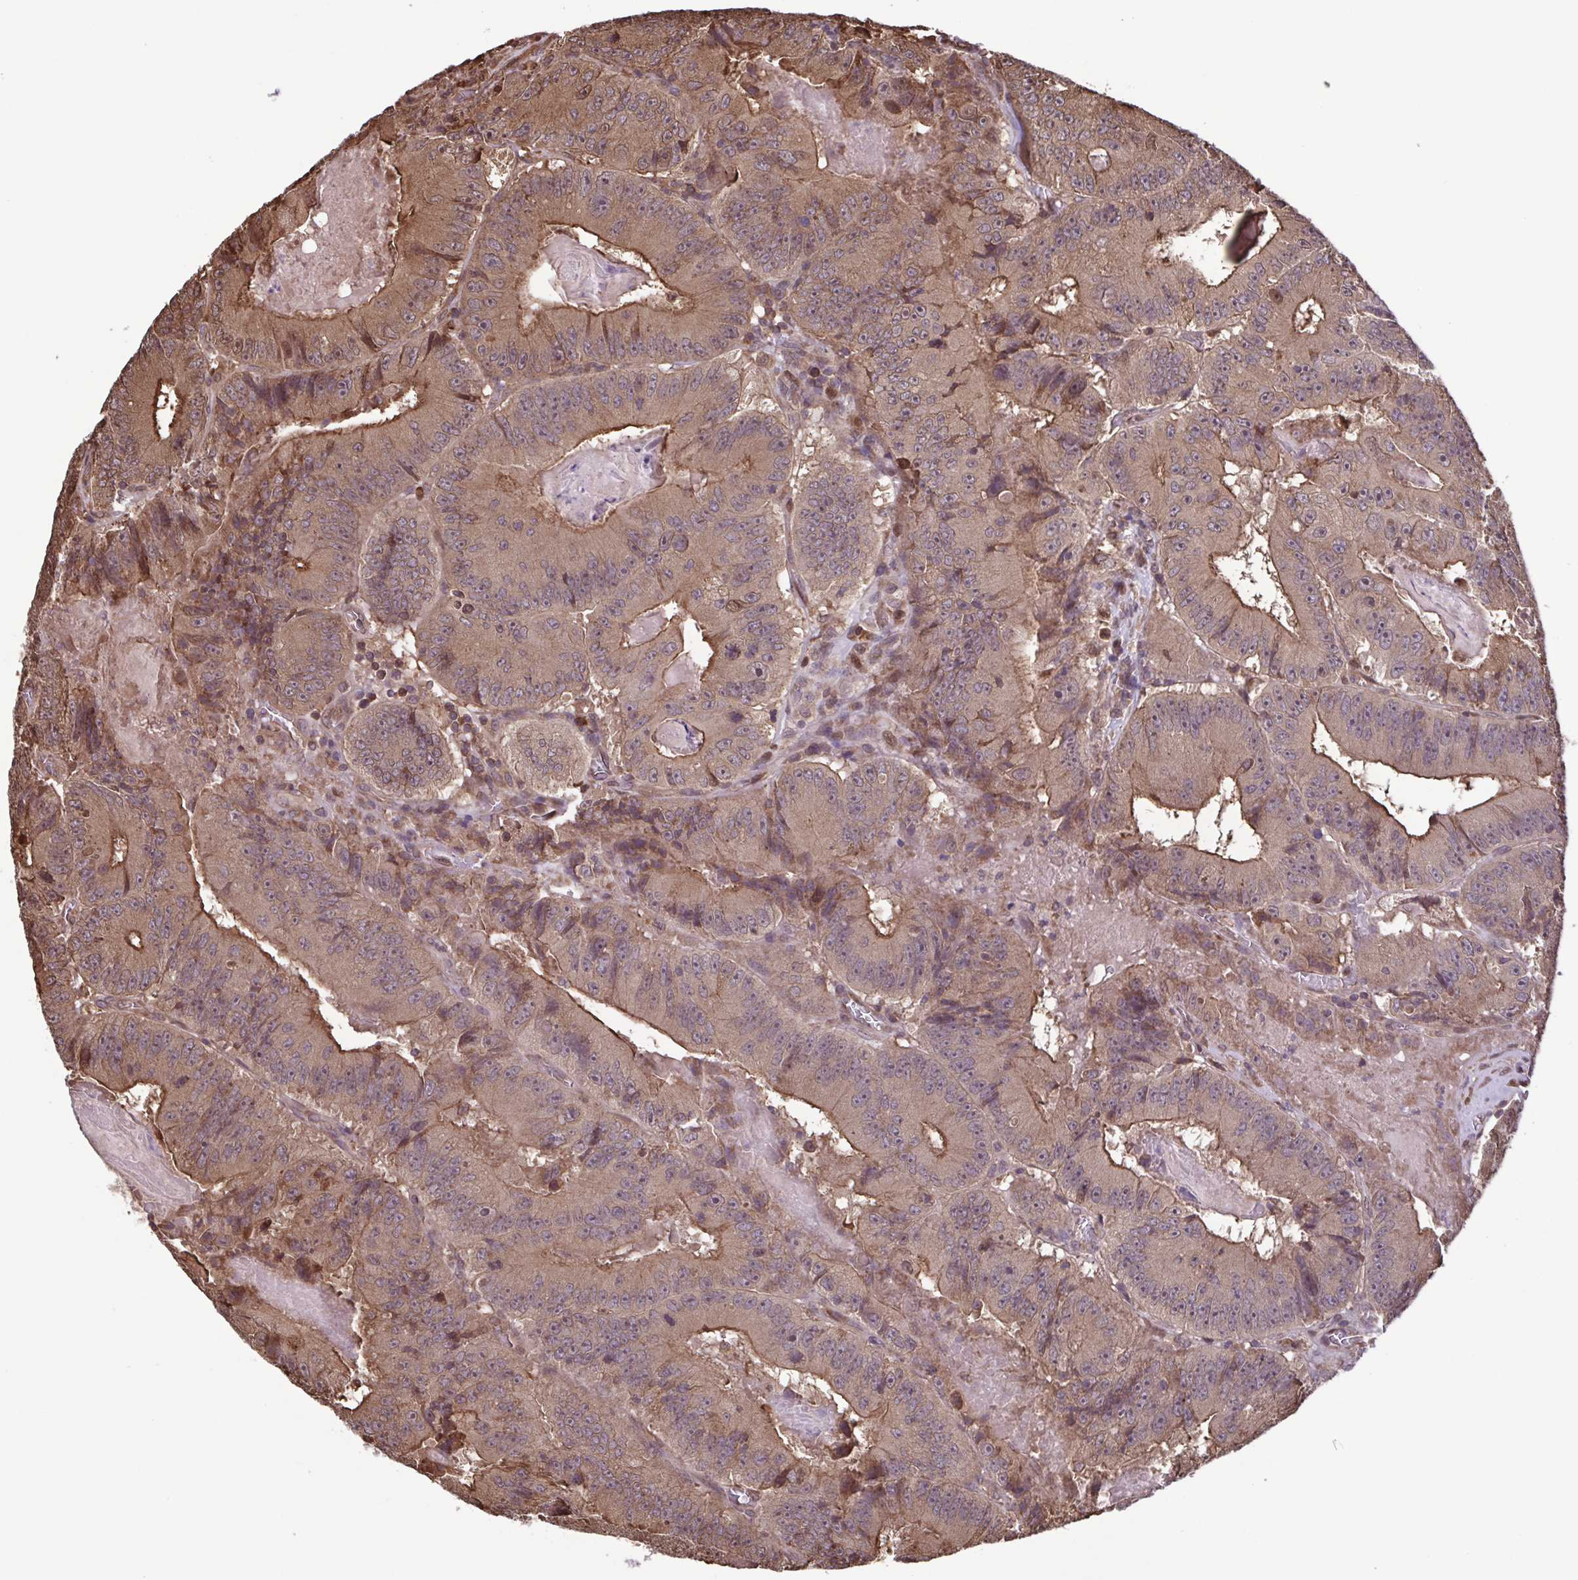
{"staining": {"intensity": "moderate", "quantity": ">75%", "location": "cytoplasmic/membranous"}, "tissue": "colorectal cancer", "cell_type": "Tumor cells", "image_type": "cancer", "snomed": [{"axis": "morphology", "description": "Adenocarcinoma, NOS"}, {"axis": "topography", "description": "Colon"}], "caption": "This image exhibits immunohistochemistry (IHC) staining of human colorectal adenocarcinoma, with medium moderate cytoplasmic/membranous positivity in approximately >75% of tumor cells.", "gene": "SEC63", "patient": {"sex": "female", "age": 86}}